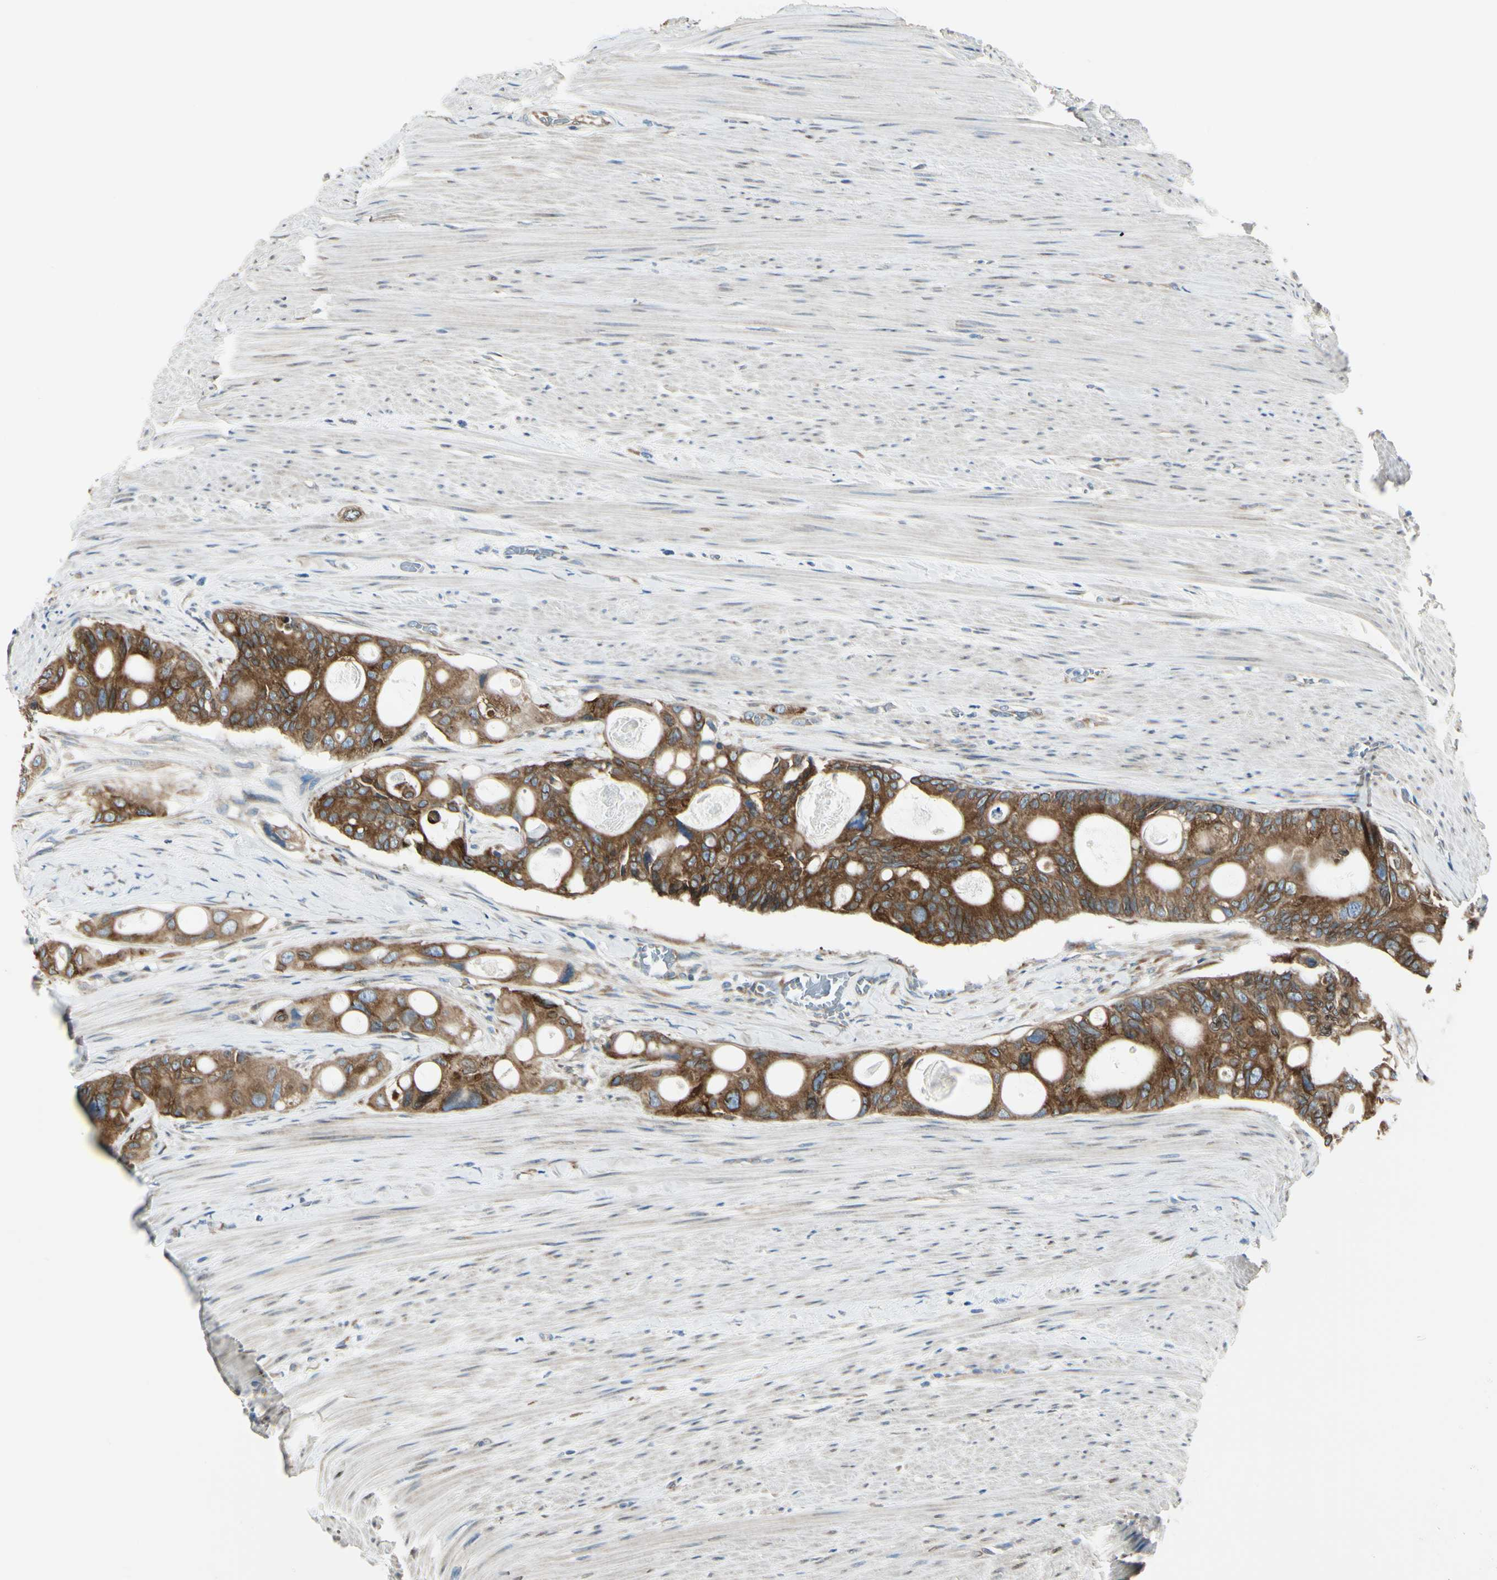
{"staining": {"intensity": "strong", "quantity": ">75%", "location": "cytoplasmic/membranous"}, "tissue": "colorectal cancer", "cell_type": "Tumor cells", "image_type": "cancer", "snomed": [{"axis": "morphology", "description": "Adenocarcinoma, NOS"}, {"axis": "topography", "description": "Colon"}], "caption": "Colorectal adenocarcinoma stained with DAB IHC exhibits high levels of strong cytoplasmic/membranous positivity in approximately >75% of tumor cells. (Brightfield microscopy of DAB IHC at high magnification).", "gene": "SELENOS", "patient": {"sex": "female", "age": 57}}